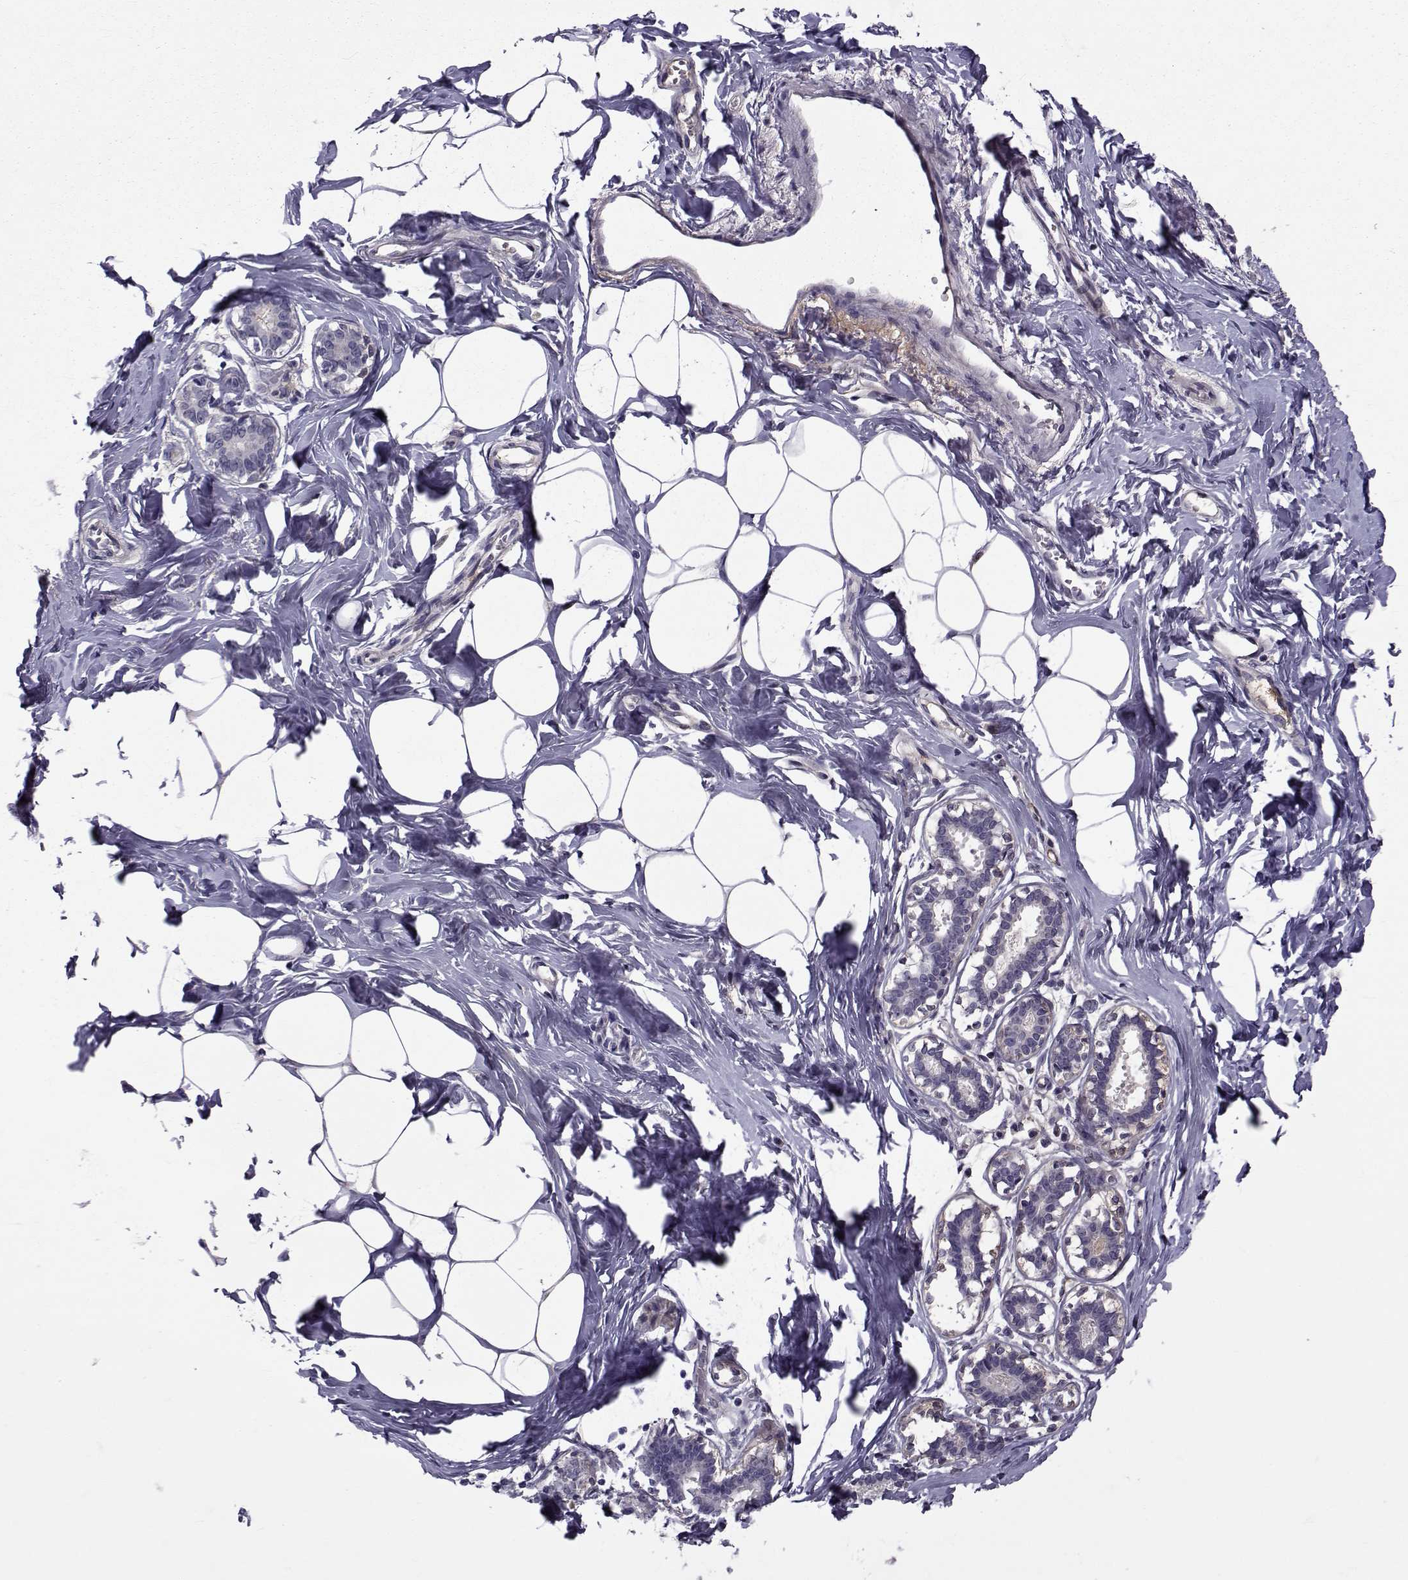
{"staining": {"intensity": "negative", "quantity": "none", "location": "none"}, "tissue": "breast", "cell_type": "Adipocytes", "image_type": "normal", "snomed": [{"axis": "morphology", "description": "Normal tissue, NOS"}, {"axis": "morphology", "description": "Lobular carcinoma, in situ"}, {"axis": "topography", "description": "Breast"}], "caption": "IHC photomicrograph of normal breast stained for a protein (brown), which exhibits no positivity in adipocytes. (DAB immunohistochemistry, high magnification).", "gene": "TNFRSF11B", "patient": {"sex": "female", "age": 35}}